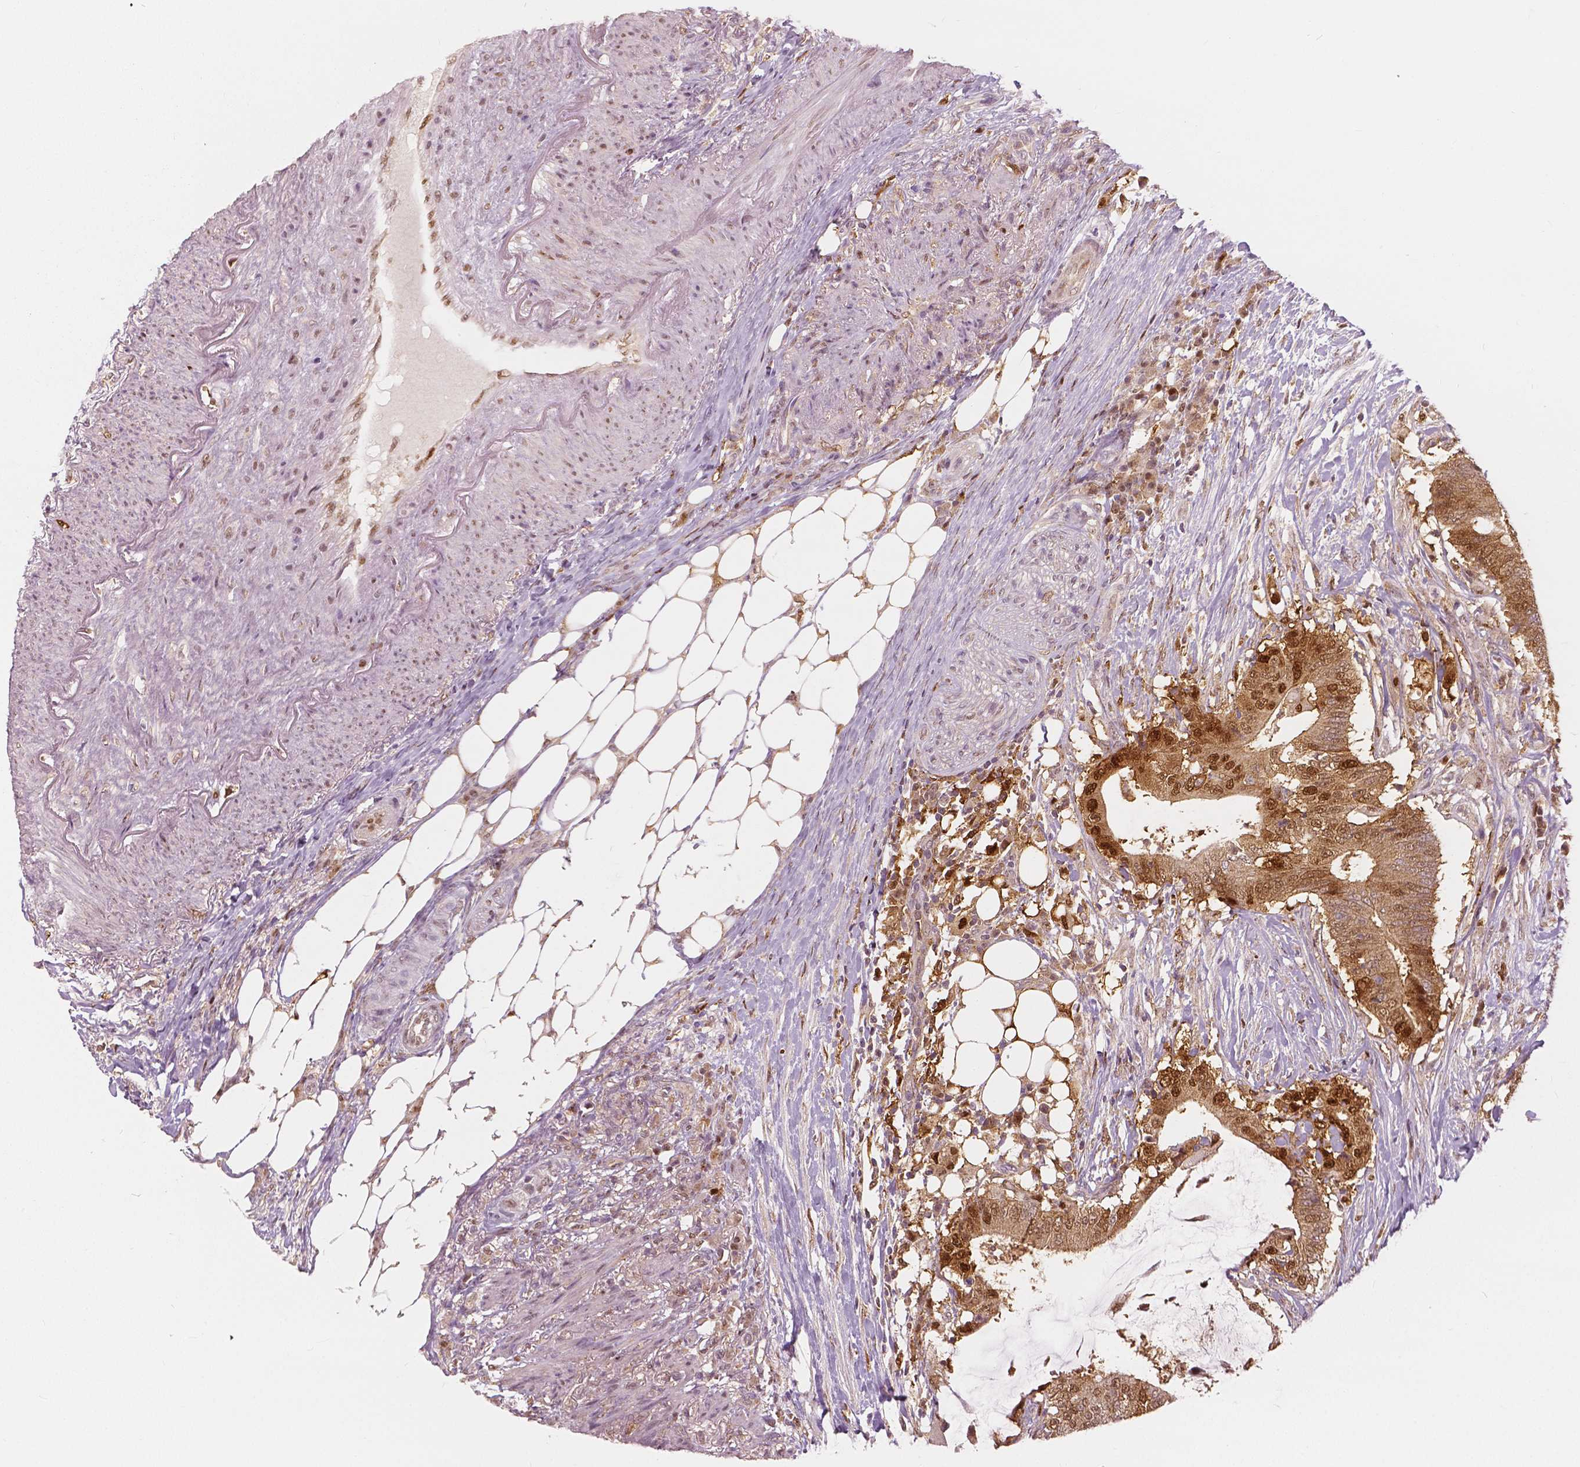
{"staining": {"intensity": "strong", "quantity": ">75%", "location": "cytoplasmic/membranous,nuclear"}, "tissue": "colorectal cancer", "cell_type": "Tumor cells", "image_type": "cancer", "snomed": [{"axis": "morphology", "description": "Adenocarcinoma, NOS"}, {"axis": "topography", "description": "Colon"}], "caption": "Adenocarcinoma (colorectal) was stained to show a protein in brown. There is high levels of strong cytoplasmic/membranous and nuclear positivity in approximately >75% of tumor cells. (IHC, brightfield microscopy, high magnification).", "gene": "SQSTM1", "patient": {"sex": "female", "age": 43}}